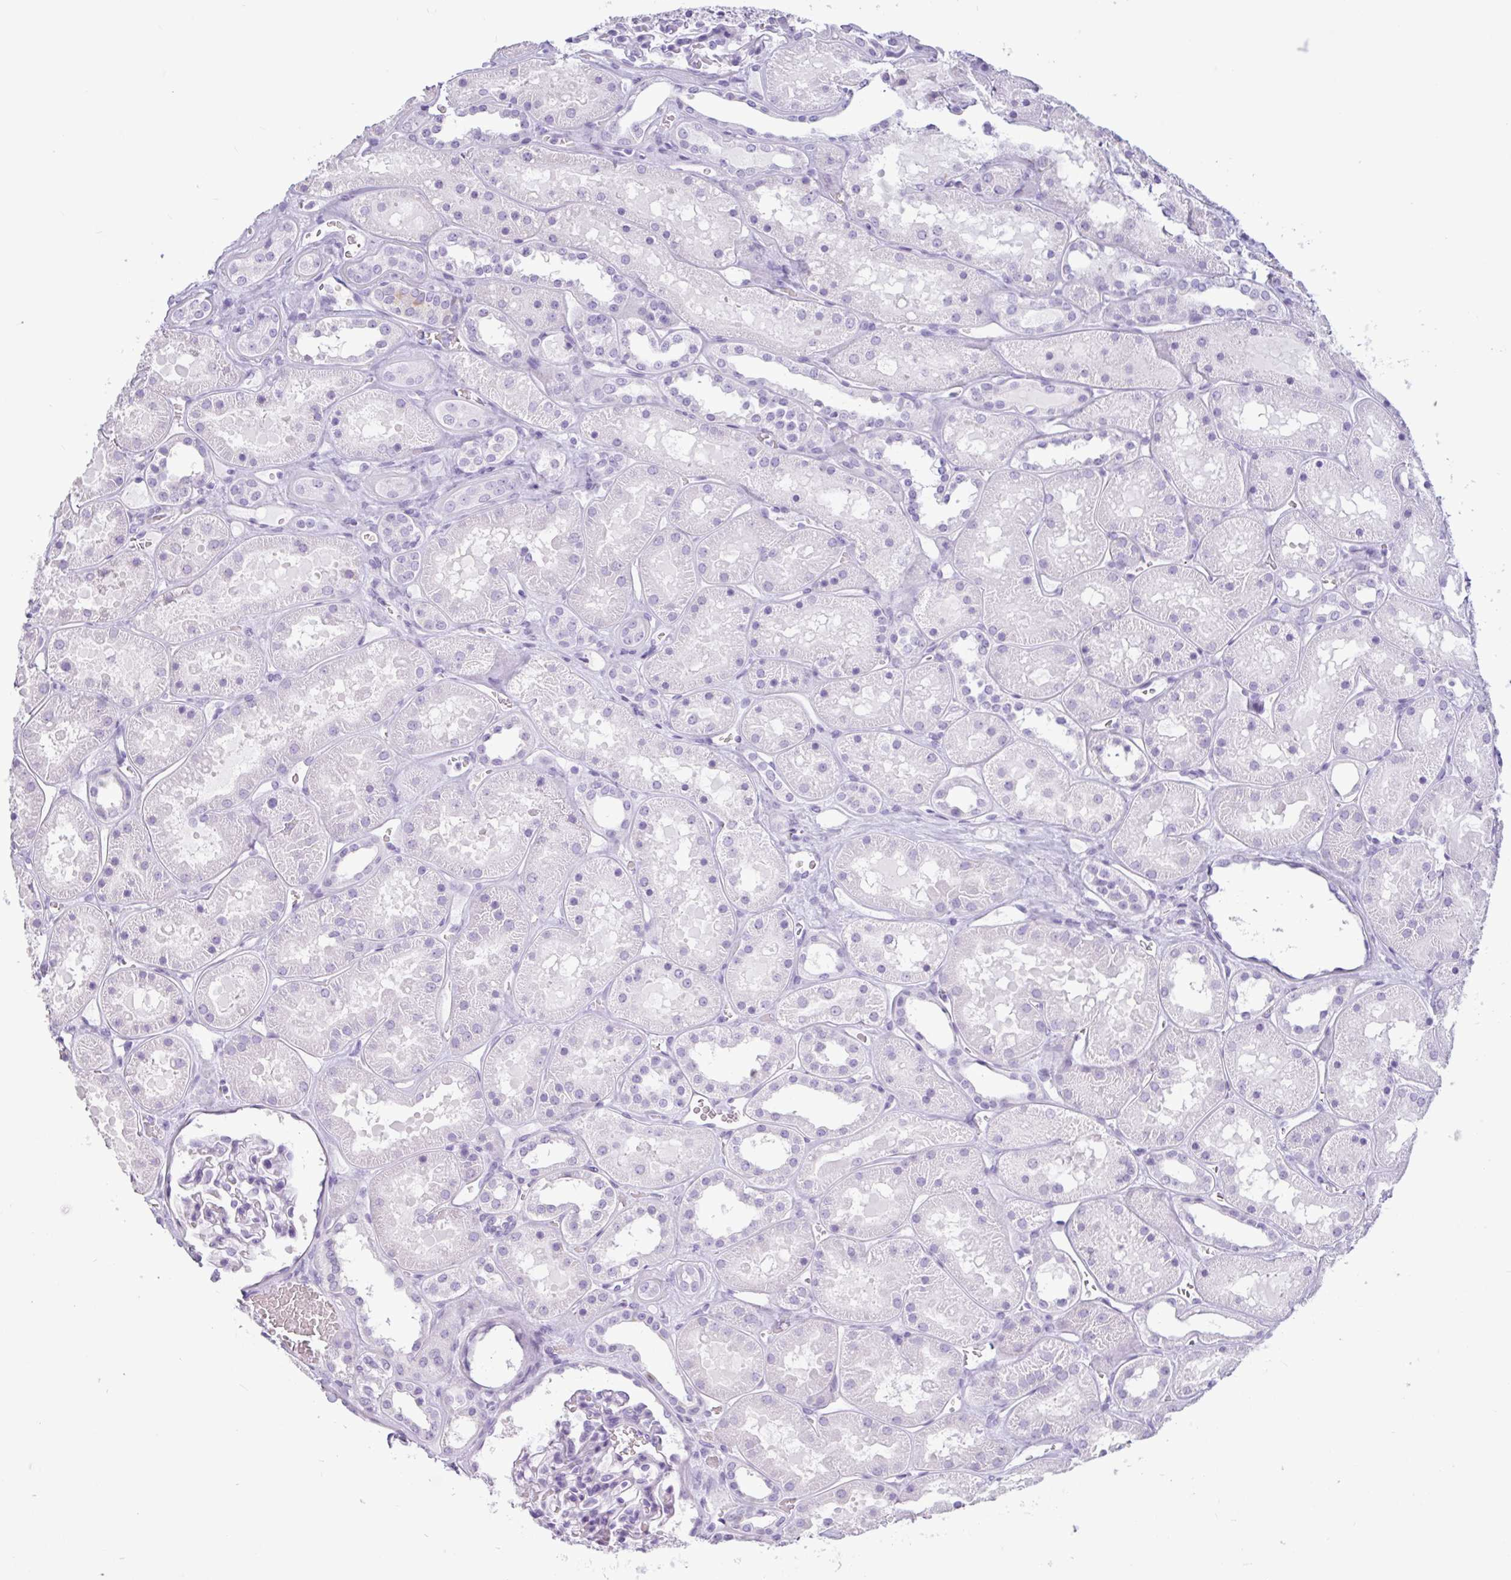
{"staining": {"intensity": "negative", "quantity": "none", "location": "none"}, "tissue": "kidney", "cell_type": "Cells in glomeruli", "image_type": "normal", "snomed": [{"axis": "morphology", "description": "Normal tissue, NOS"}, {"axis": "topography", "description": "Kidney"}], "caption": "IHC of normal human kidney shows no staining in cells in glomeruli. (DAB (3,3'-diaminobenzidine) immunohistochemistry, high magnification).", "gene": "CTSE", "patient": {"sex": "female", "age": 41}}